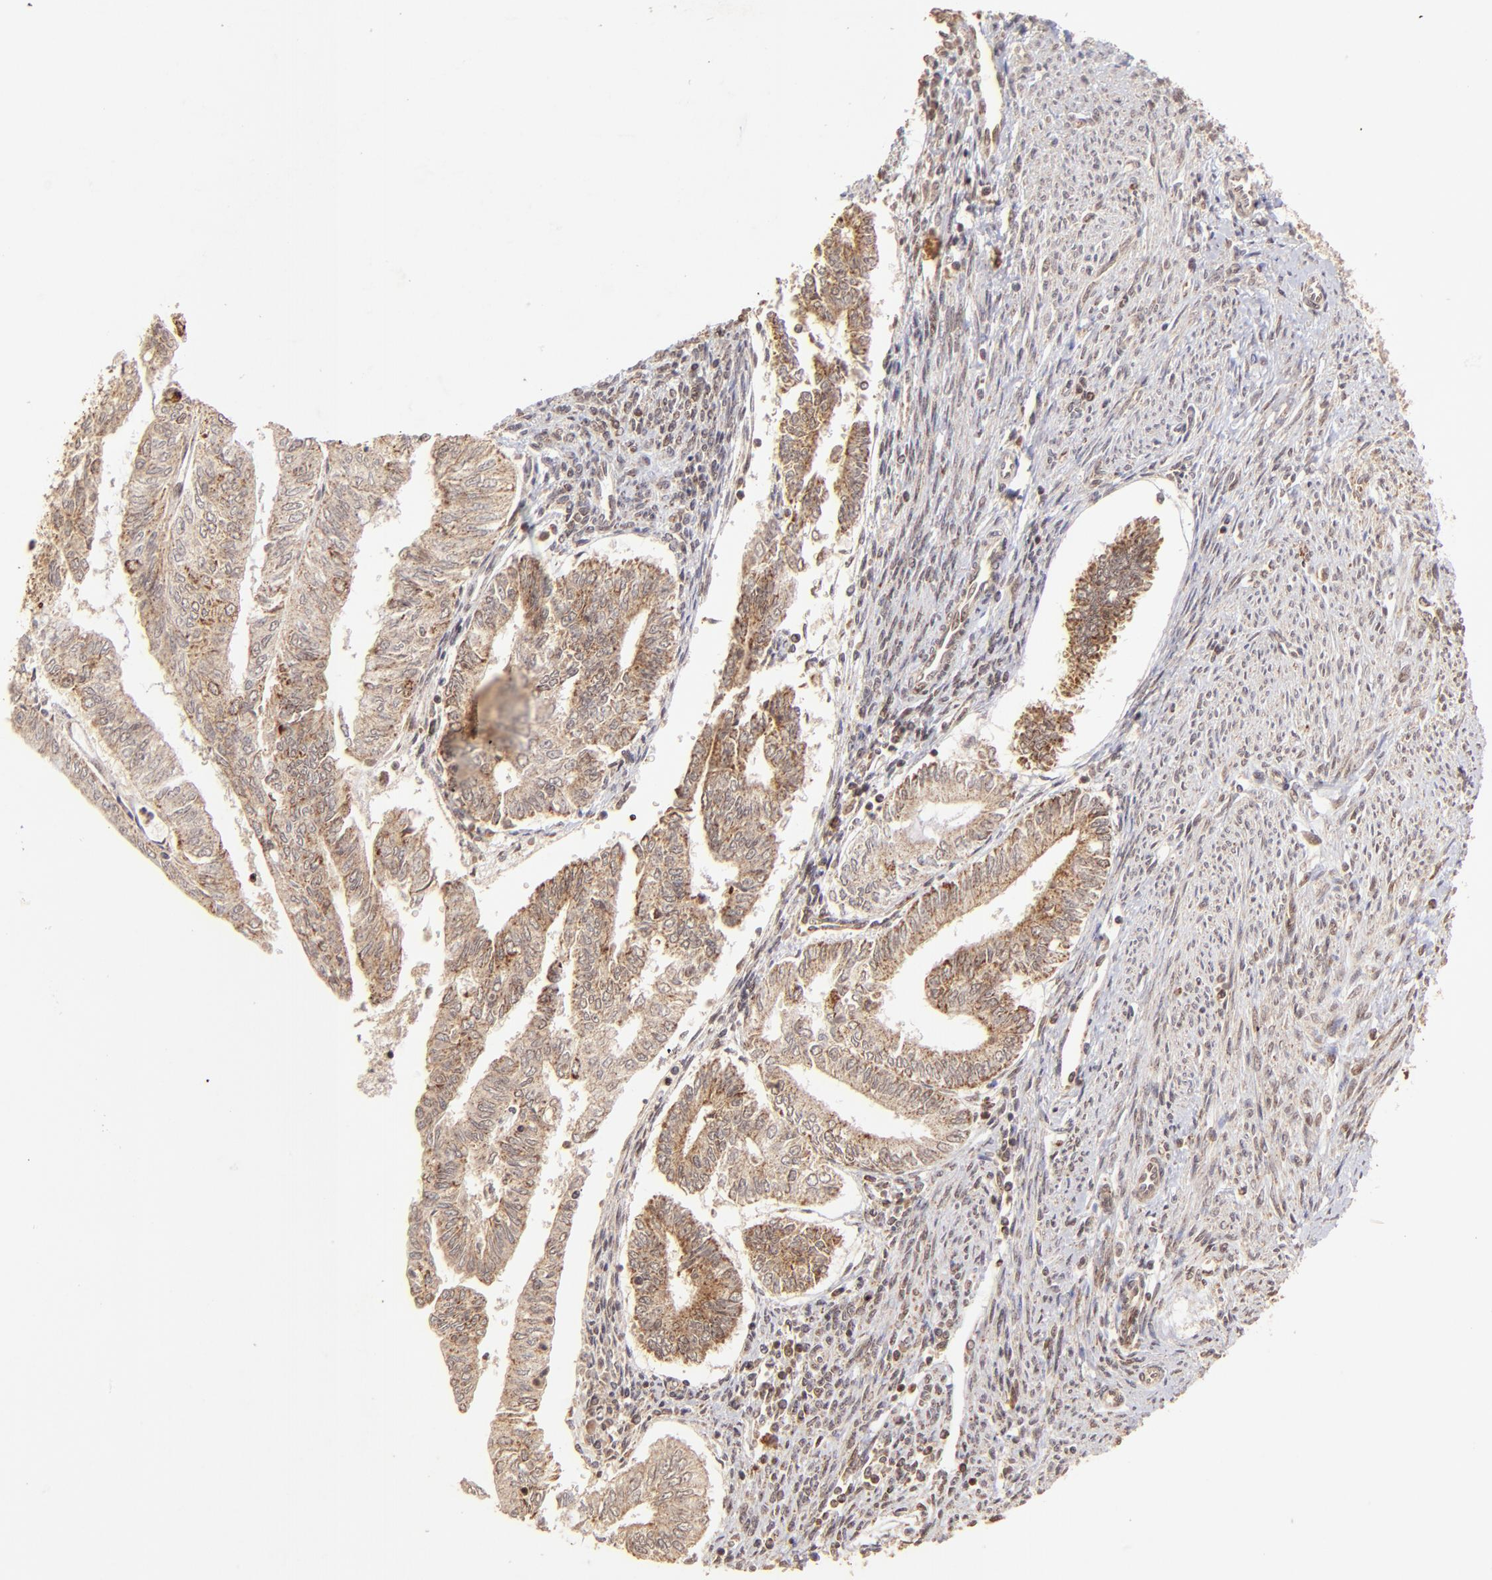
{"staining": {"intensity": "strong", "quantity": ">75%", "location": "cytoplasmic/membranous"}, "tissue": "endometrial cancer", "cell_type": "Tumor cells", "image_type": "cancer", "snomed": [{"axis": "morphology", "description": "Adenocarcinoma, NOS"}, {"axis": "topography", "description": "Endometrium"}], "caption": "Endometrial cancer (adenocarcinoma) stained with DAB immunohistochemistry (IHC) exhibits high levels of strong cytoplasmic/membranous positivity in about >75% of tumor cells.", "gene": "MED15", "patient": {"sex": "female", "age": 66}}